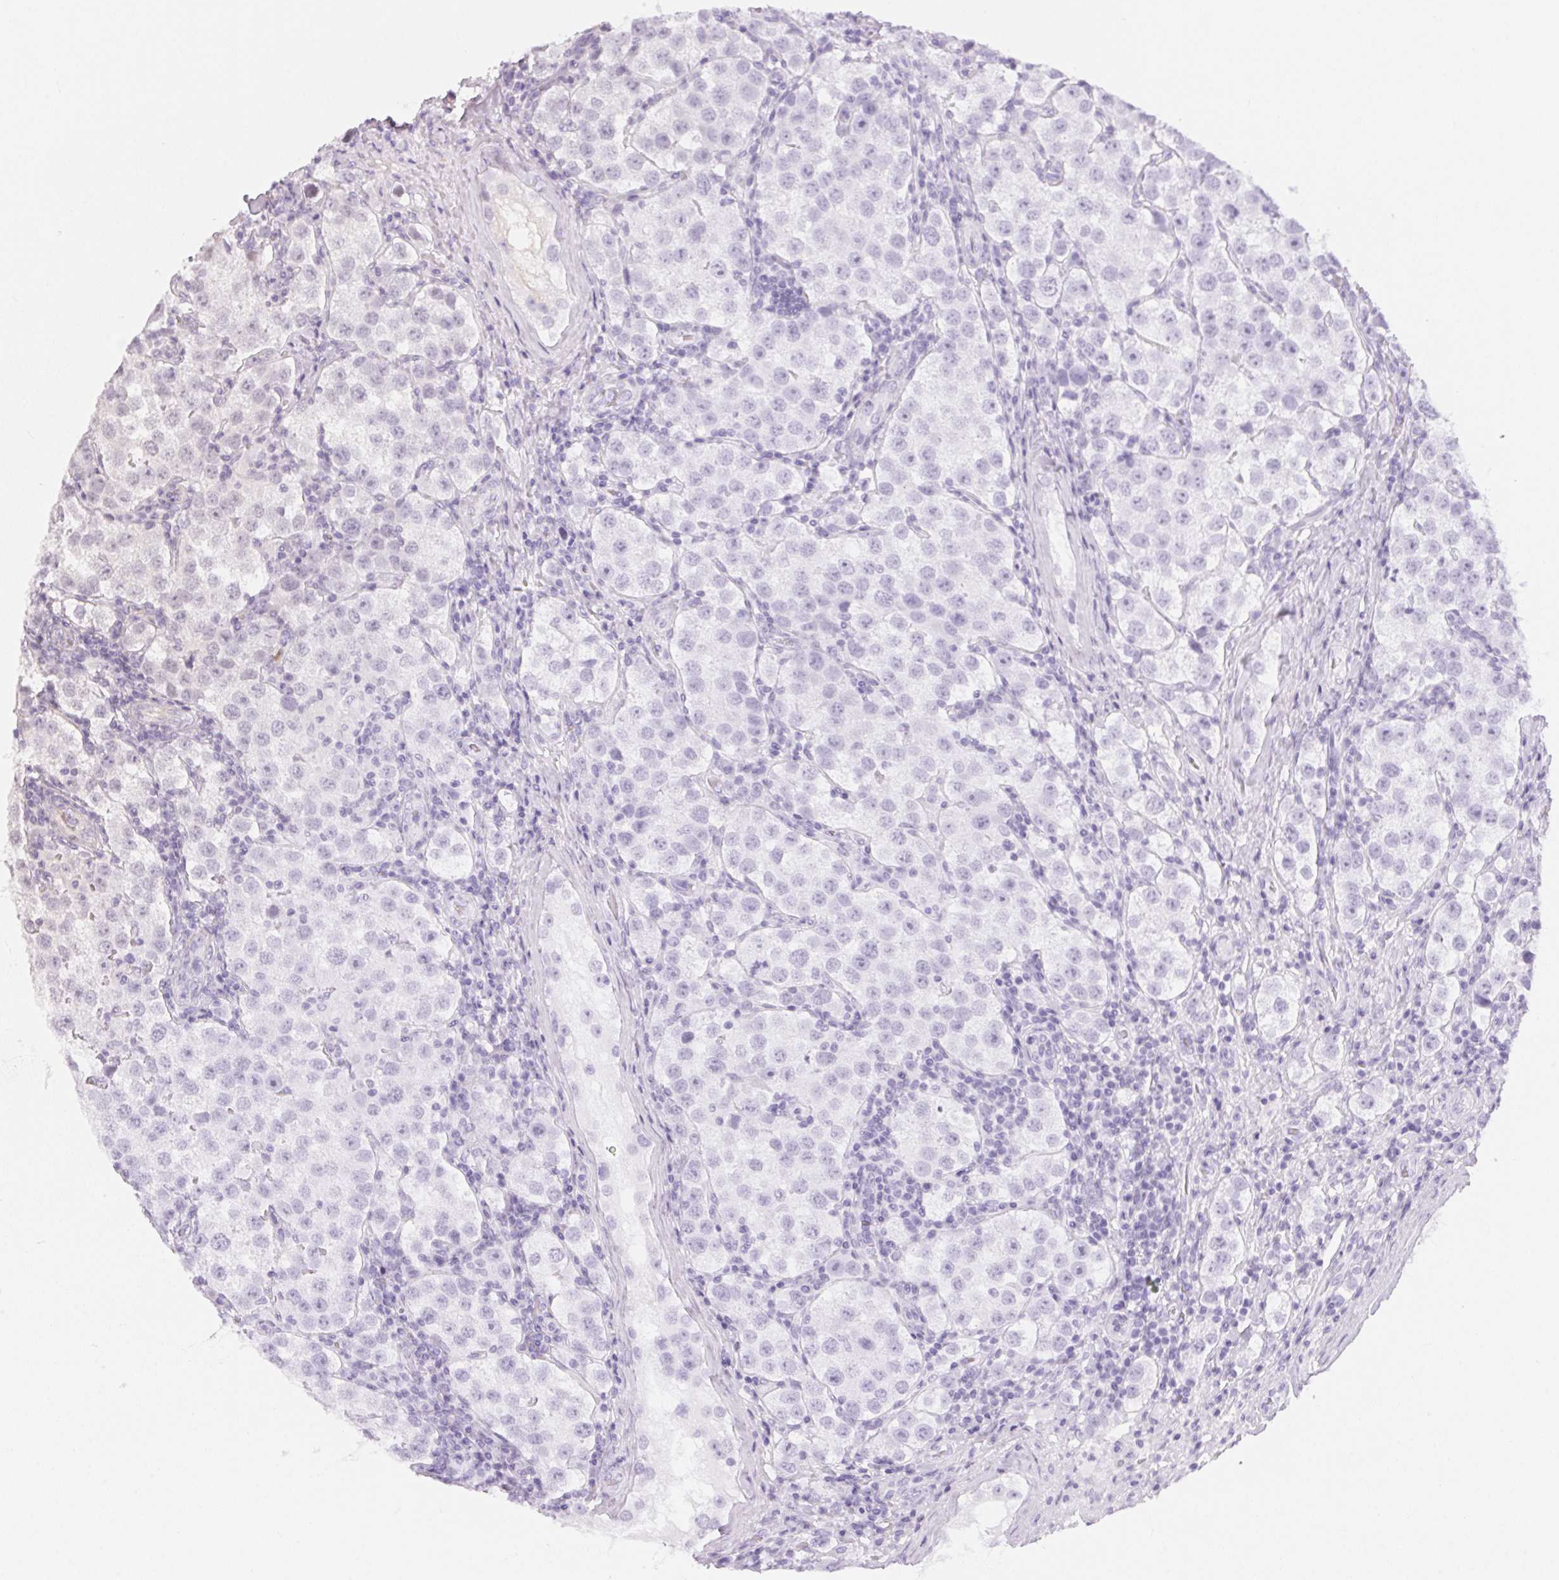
{"staining": {"intensity": "negative", "quantity": "none", "location": "none"}, "tissue": "testis cancer", "cell_type": "Tumor cells", "image_type": "cancer", "snomed": [{"axis": "morphology", "description": "Seminoma, NOS"}, {"axis": "topography", "description": "Testis"}], "caption": "This is an IHC image of human testis cancer (seminoma). There is no positivity in tumor cells.", "gene": "GDAP1L1", "patient": {"sex": "male", "age": 37}}